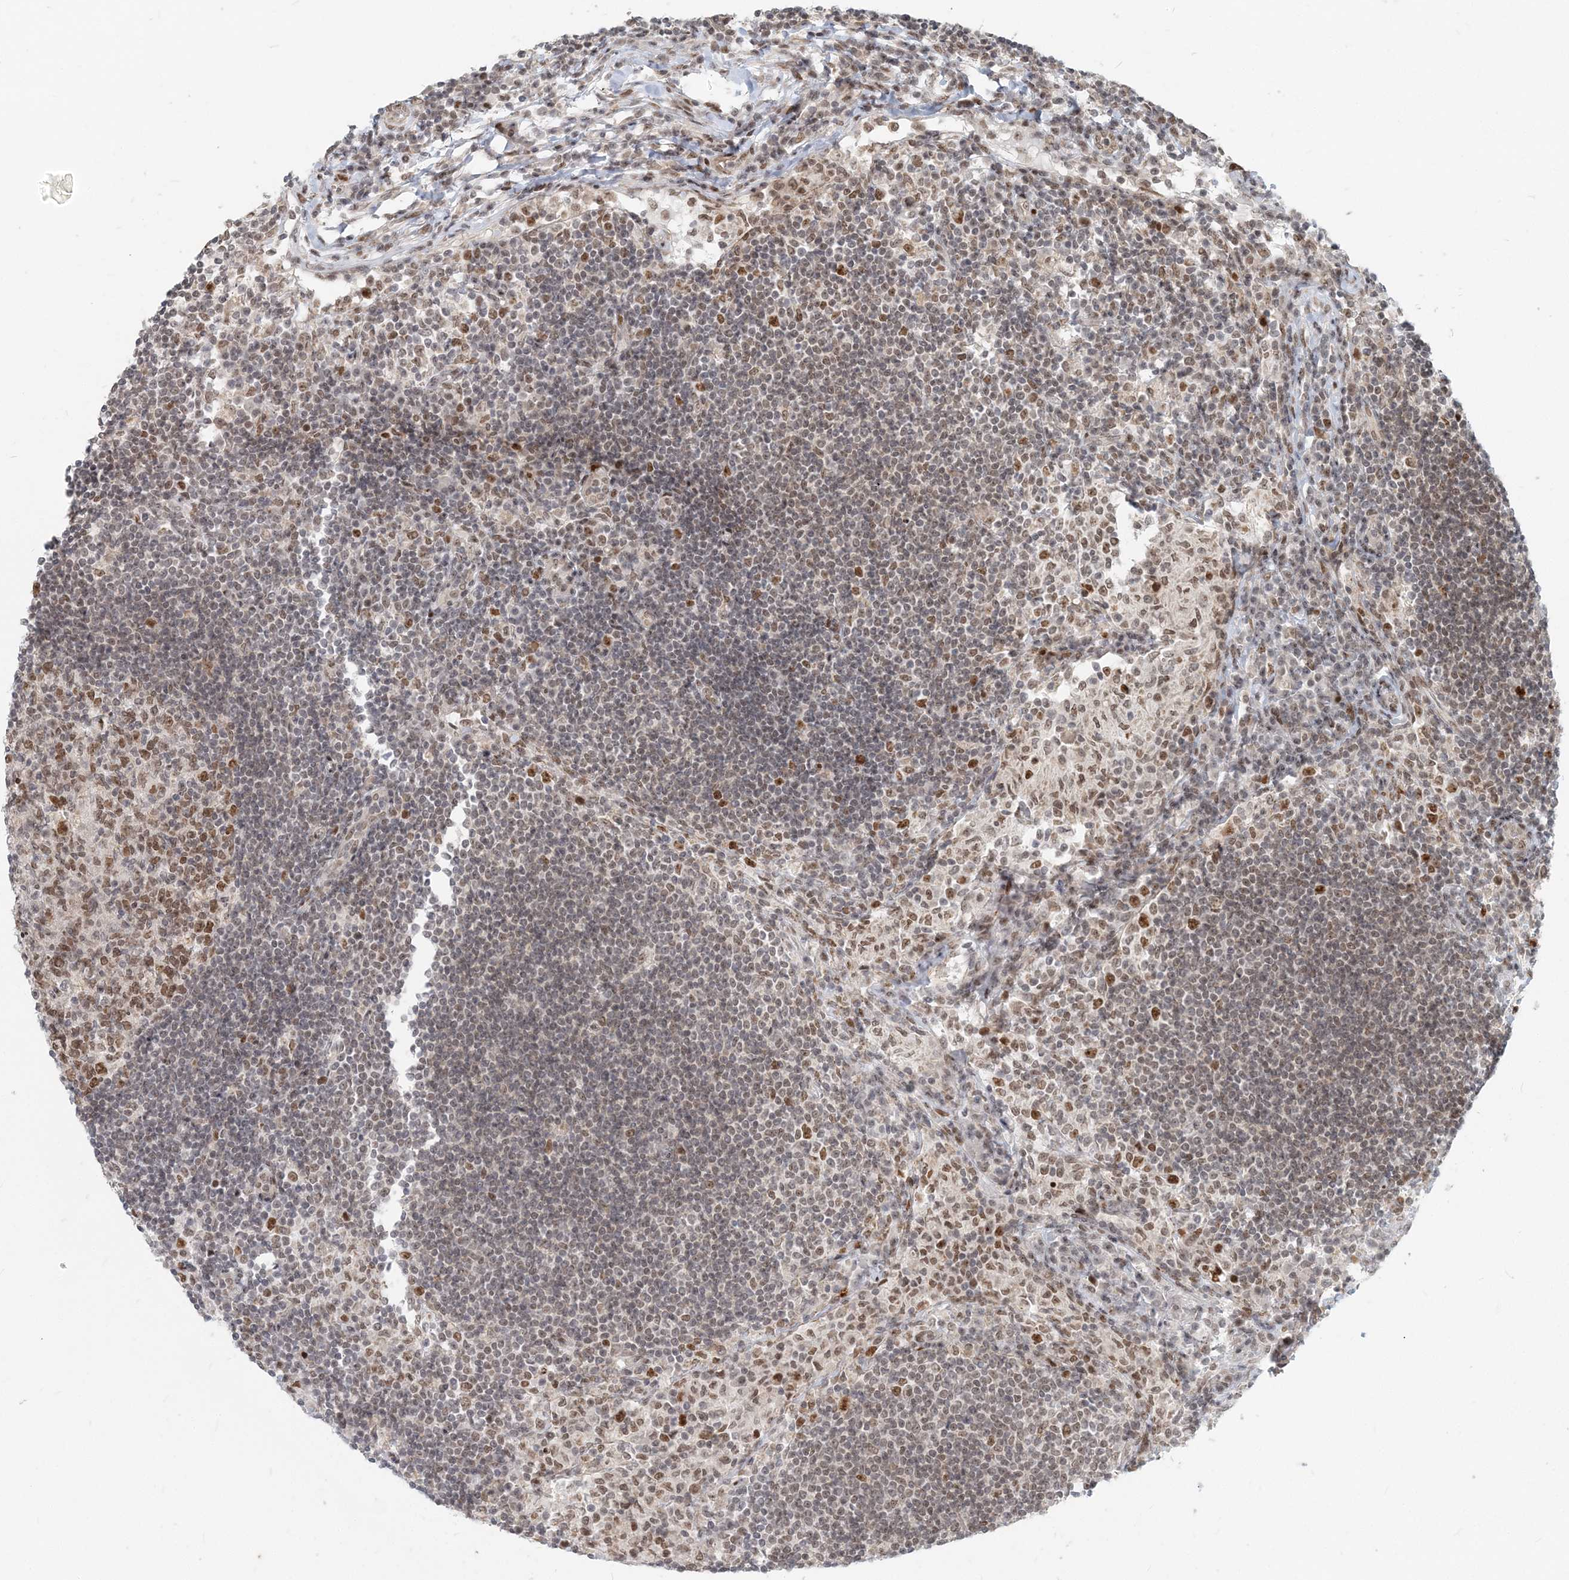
{"staining": {"intensity": "moderate", "quantity": "25%-75%", "location": "nuclear"}, "tissue": "lymph node", "cell_type": "Germinal center cells", "image_type": "normal", "snomed": [{"axis": "morphology", "description": "Normal tissue, NOS"}, {"axis": "topography", "description": "Lymph node"}], "caption": "Lymph node was stained to show a protein in brown. There is medium levels of moderate nuclear positivity in approximately 25%-75% of germinal center cells. The staining was performed using DAB to visualize the protein expression in brown, while the nuclei were stained in blue with hematoxylin (Magnification: 20x).", "gene": "BAZ1B", "patient": {"sex": "female", "age": 53}}